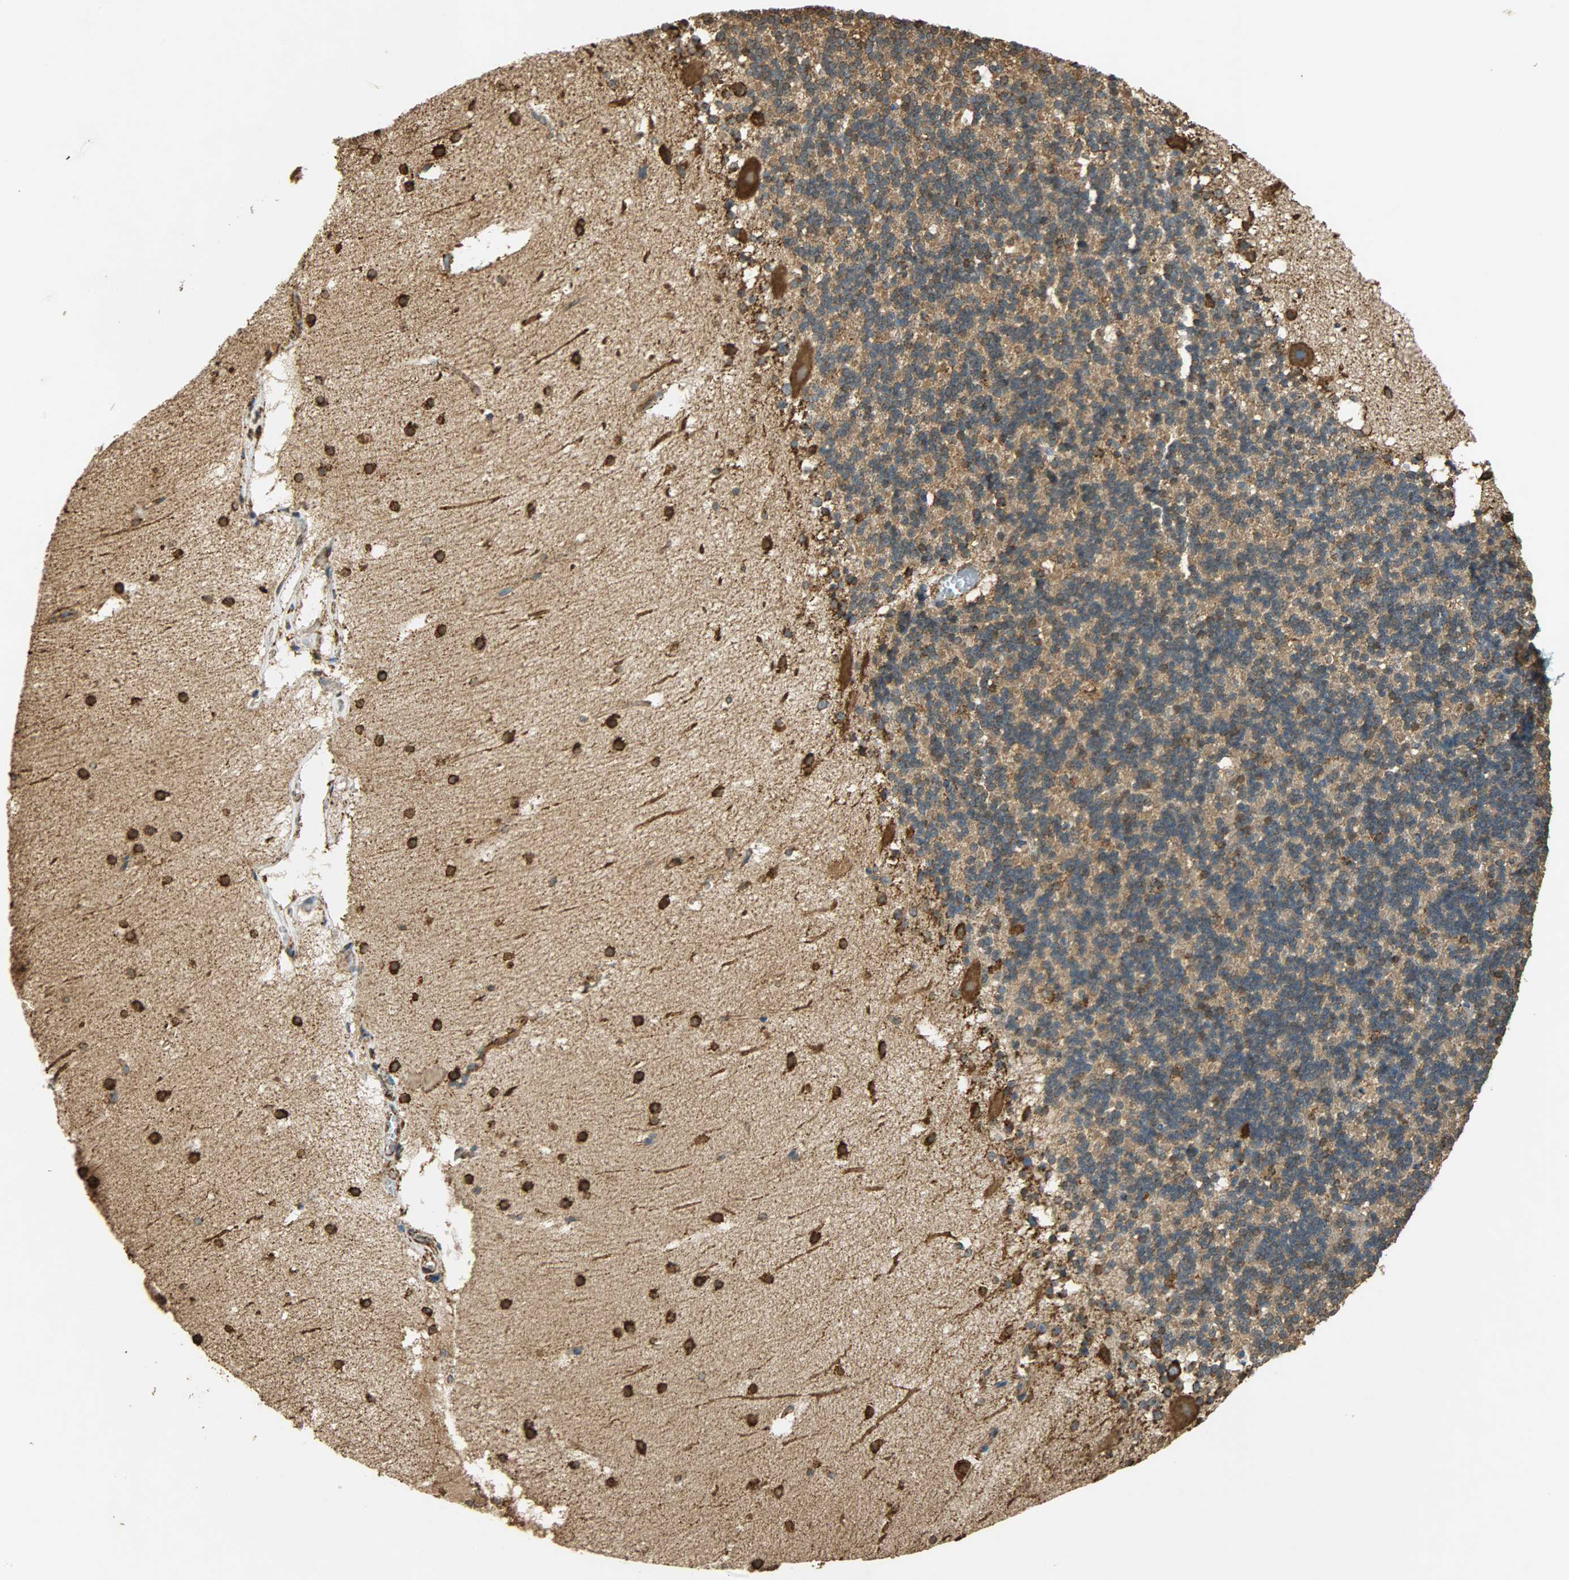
{"staining": {"intensity": "moderate", "quantity": "<25%", "location": "cytoplasmic/membranous"}, "tissue": "cerebellum", "cell_type": "Cells in granular layer", "image_type": "normal", "snomed": [{"axis": "morphology", "description": "Normal tissue, NOS"}, {"axis": "topography", "description": "Cerebellum"}], "caption": "High-power microscopy captured an immunohistochemistry (IHC) photomicrograph of normal cerebellum, revealing moderate cytoplasmic/membranous positivity in approximately <25% of cells in granular layer.", "gene": "HSP90B1", "patient": {"sex": "male", "age": 45}}